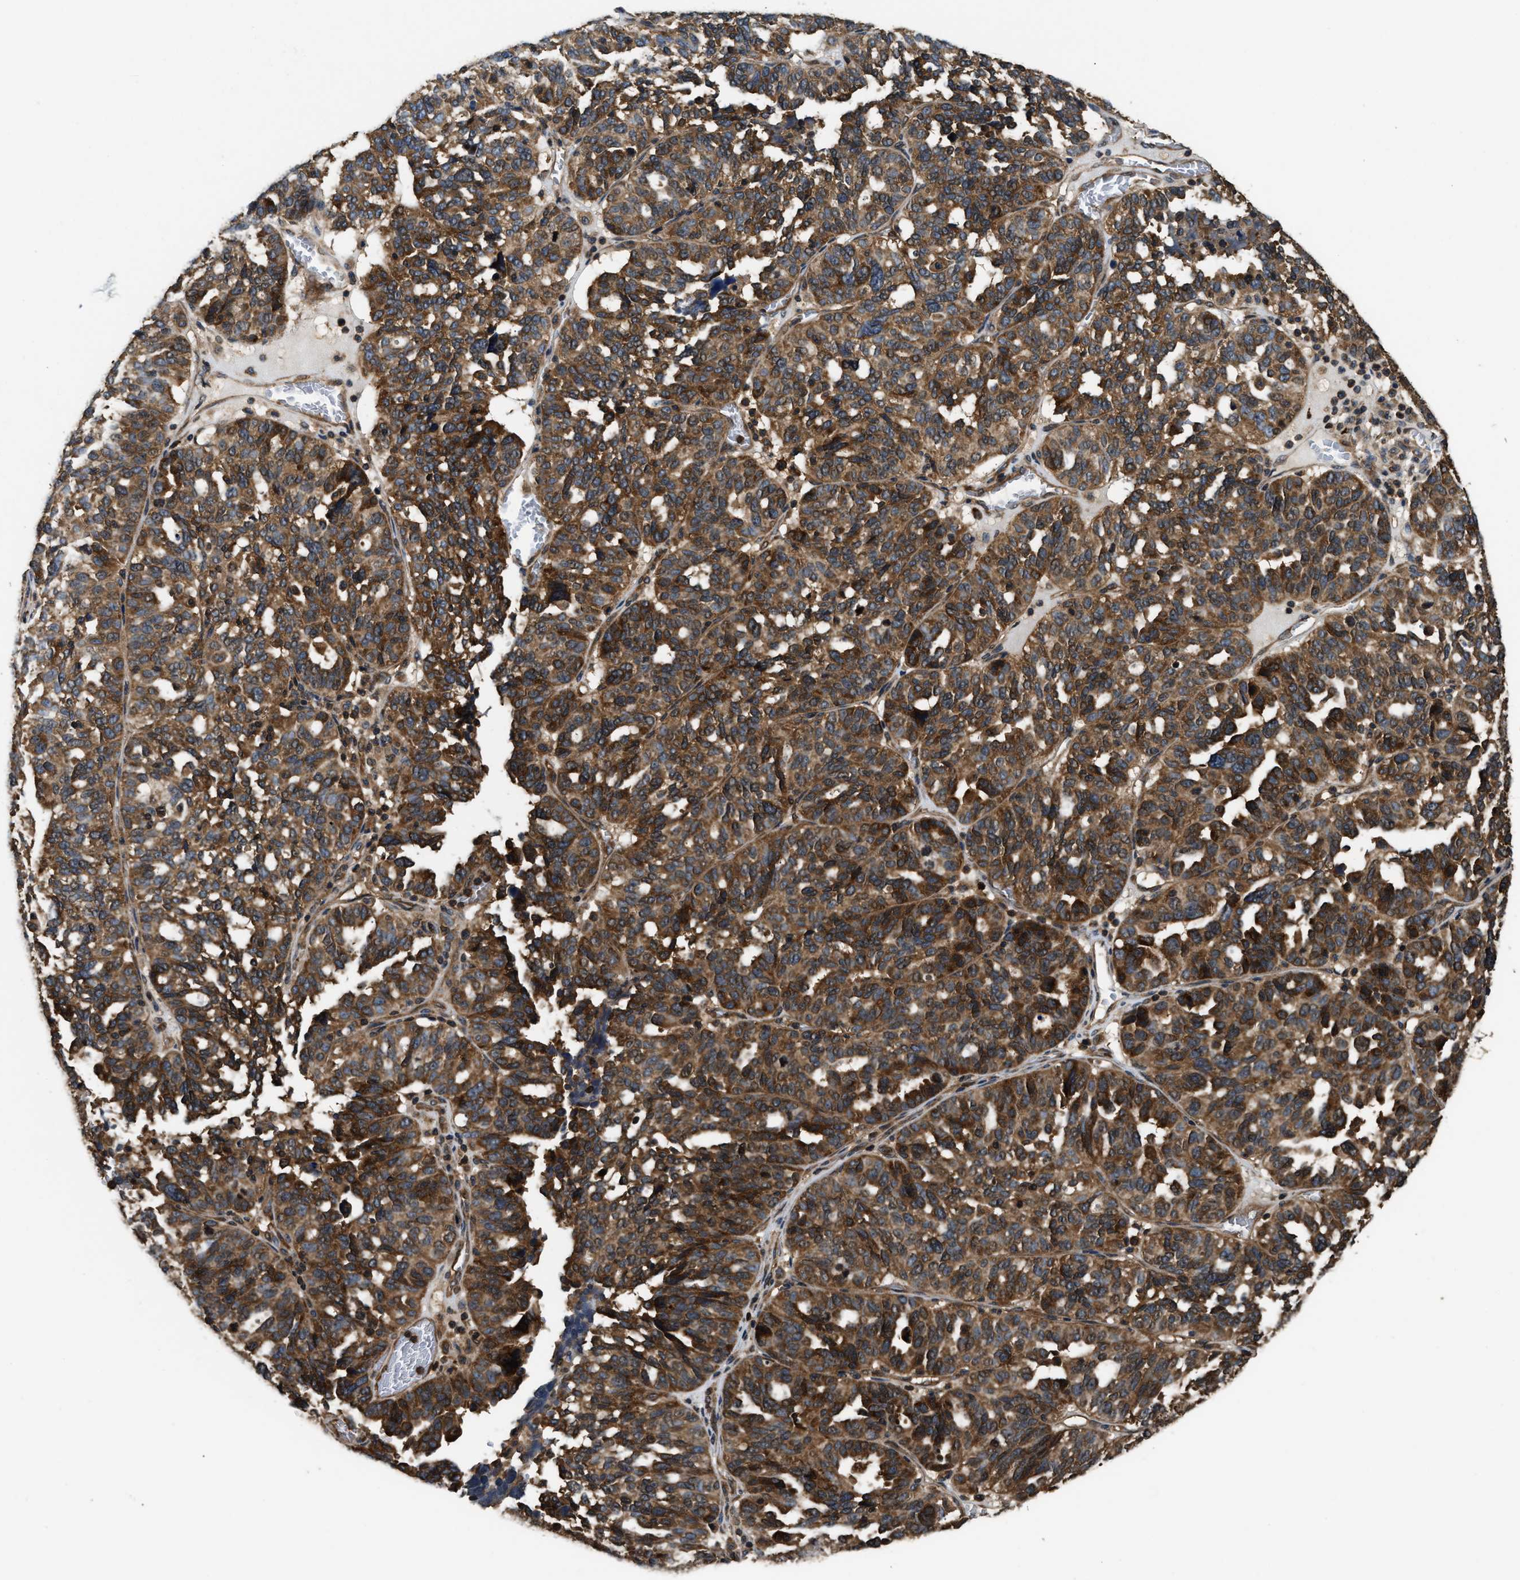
{"staining": {"intensity": "strong", "quantity": ">75%", "location": "cytoplasmic/membranous"}, "tissue": "ovarian cancer", "cell_type": "Tumor cells", "image_type": "cancer", "snomed": [{"axis": "morphology", "description": "Cystadenocarcinoma, serous, NOS"}, {"axis": "topography", "description": "Ovary"}], "caption": "A micrograph of ovarian cancer stained for a protein displays strong cytoplasmic/membranous brown staining in tumor cells.", "gene": "DNAJC2", "patient": {"sex": "female", "age": 59}}